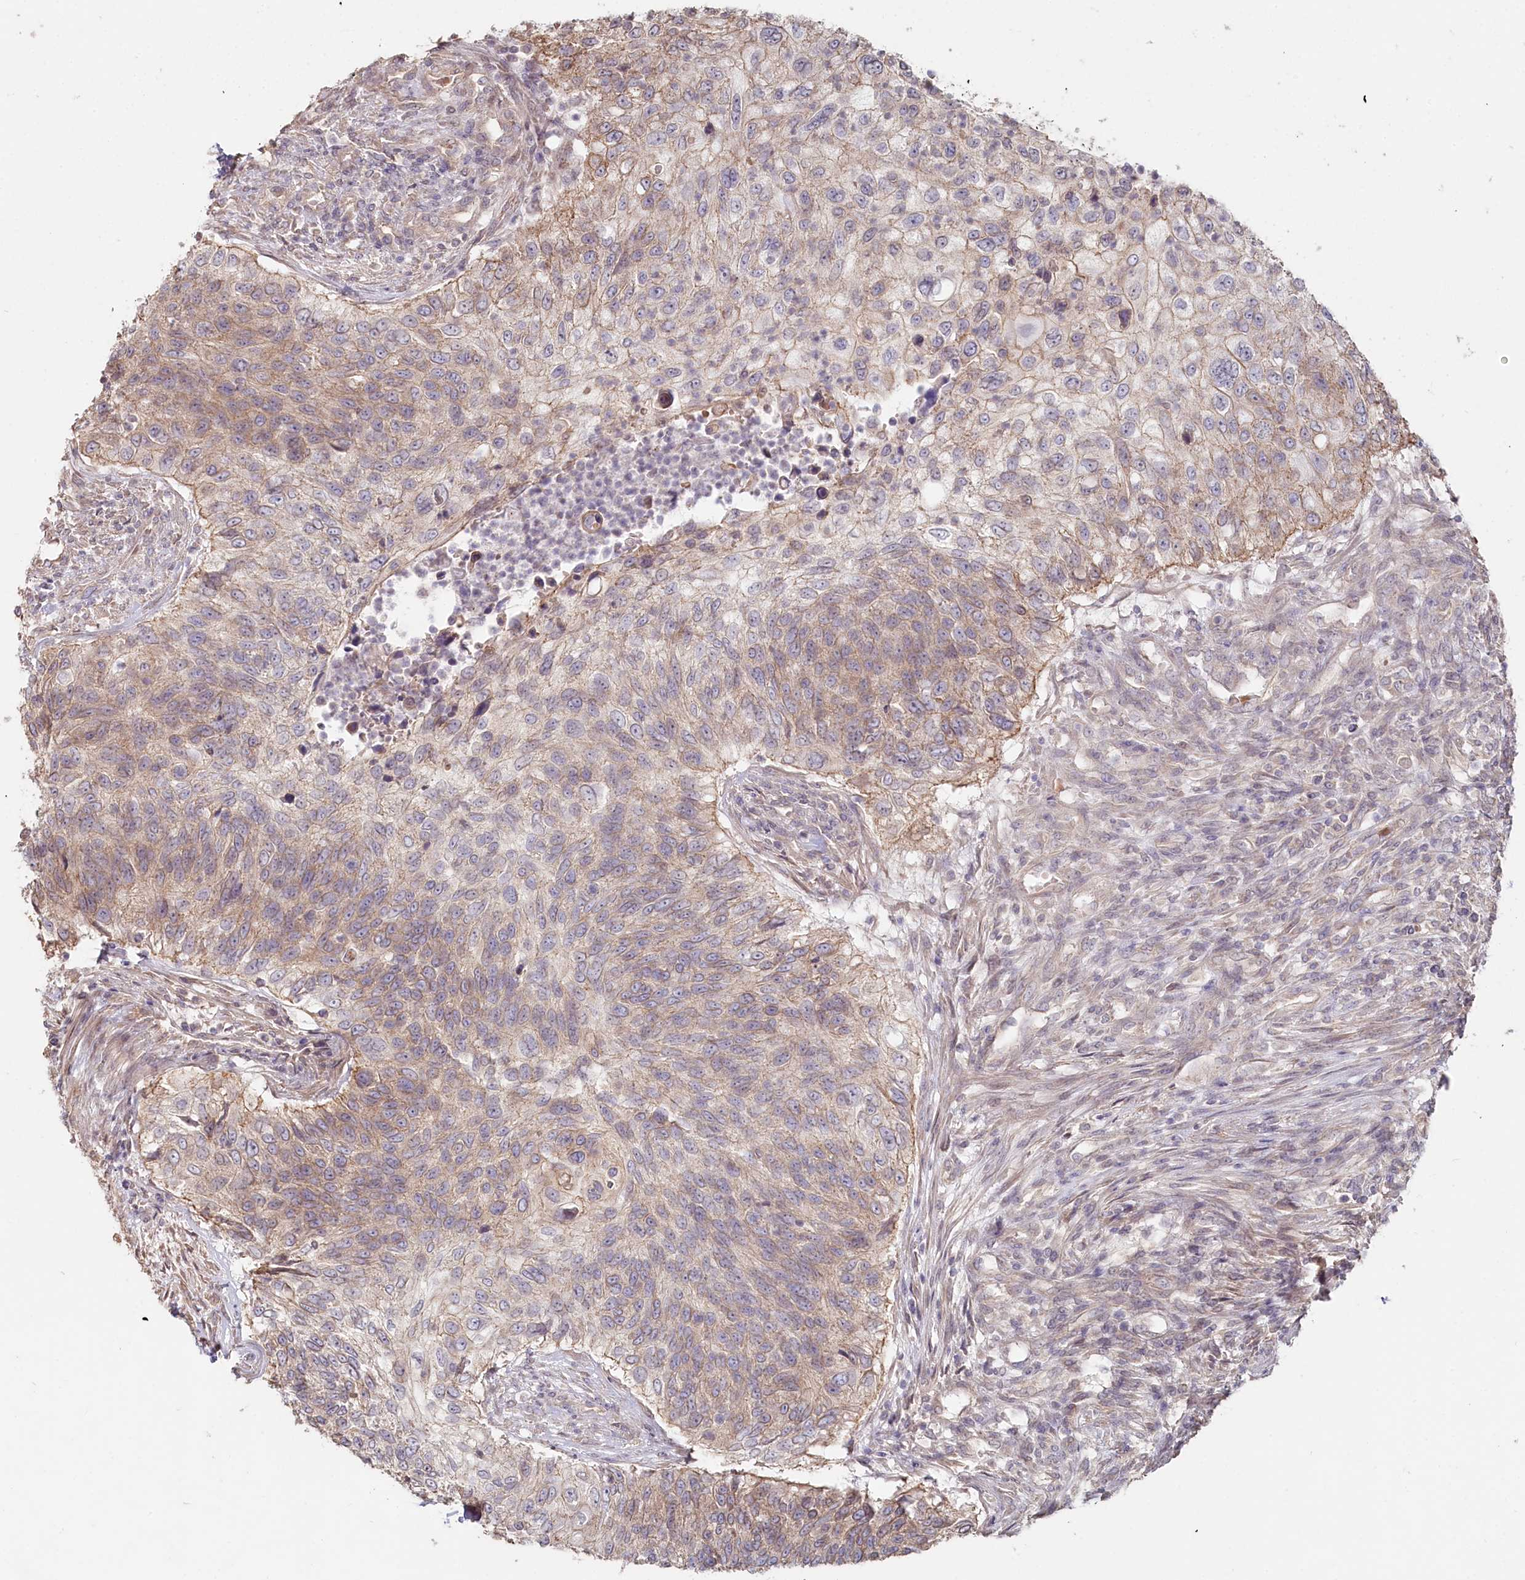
{"staining": {"intensity": "weak", "quantity": "25%-75%", "location": "cytoplasmic/membranous"}, "tissue": "urothelial cancer", "cell_type": "Tumor cells", "image_type": "cancer", "snomed": [{"axis": "morphology", "description": "Urothelial carcinoma, High grade"}, {"axis": "topography", "description": "Urinary bladder"}], "caption": "Human urothelial carcinoma (high-grade) stained with a brown dye exhibits weak cytoplasmic/membranous positive positivity in approximately 25%-75% of tumor cells.", "gene": "TCHP", "patient": {"sex": "female", "age": 60}}